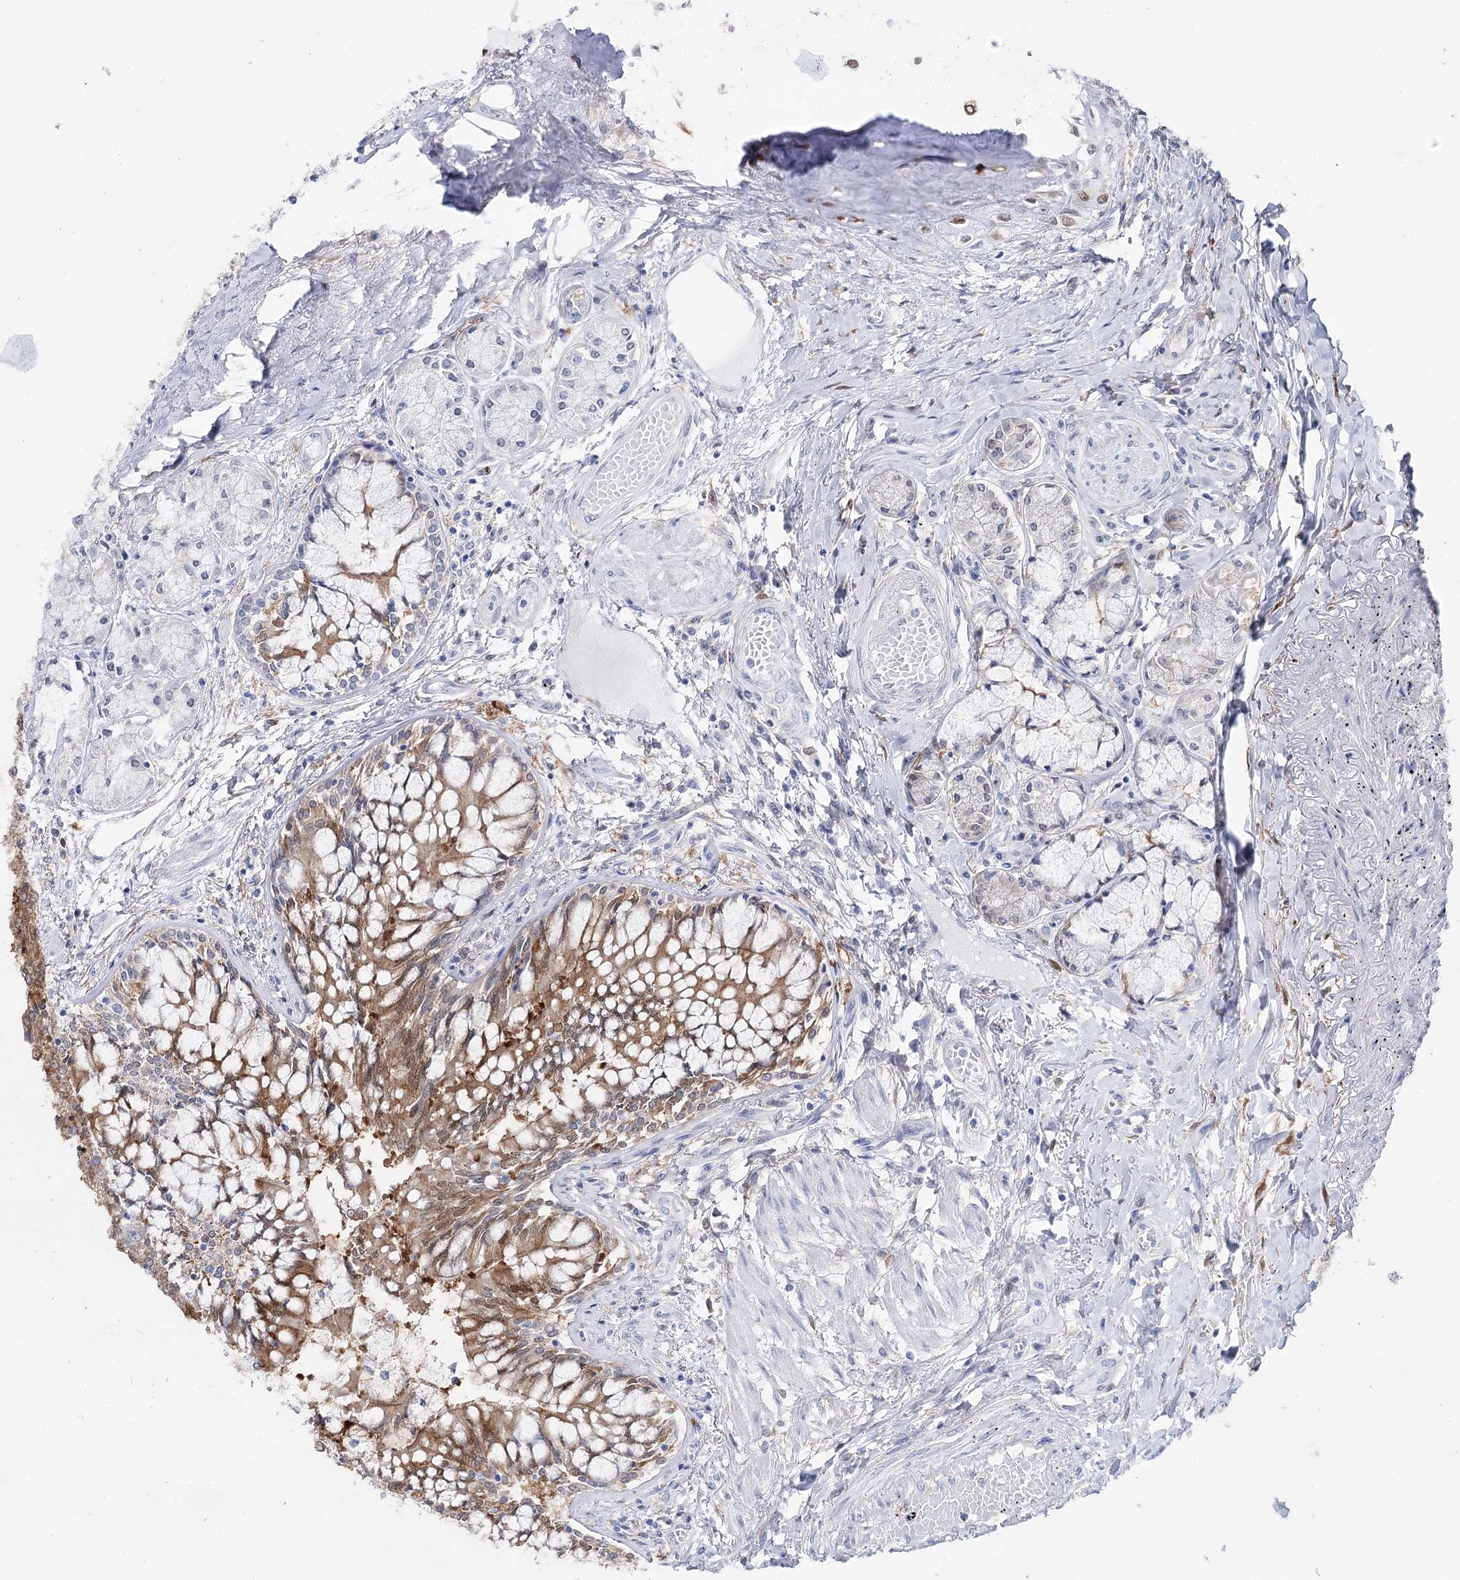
{"staining": {"intensity": "weak", "quantity": "<25%", "location": "cytoplasmic/membranous"}, "tissue": "lung", "cell_type": "Alveolar cells", "image_type": "normal", "snomed": [{"axis": "morphology", "description": "Normal tissue, NOS"}, {"axis": "topography", "description": "Bronchus"}, {"axis": "topography", "description": "Lung"}], "caption": "This is an IHC image of unremarkable lung. There is no positivity in alveolar cells.", "gene": "UGDH", "patient": {"sex": "female", "age": 49}}